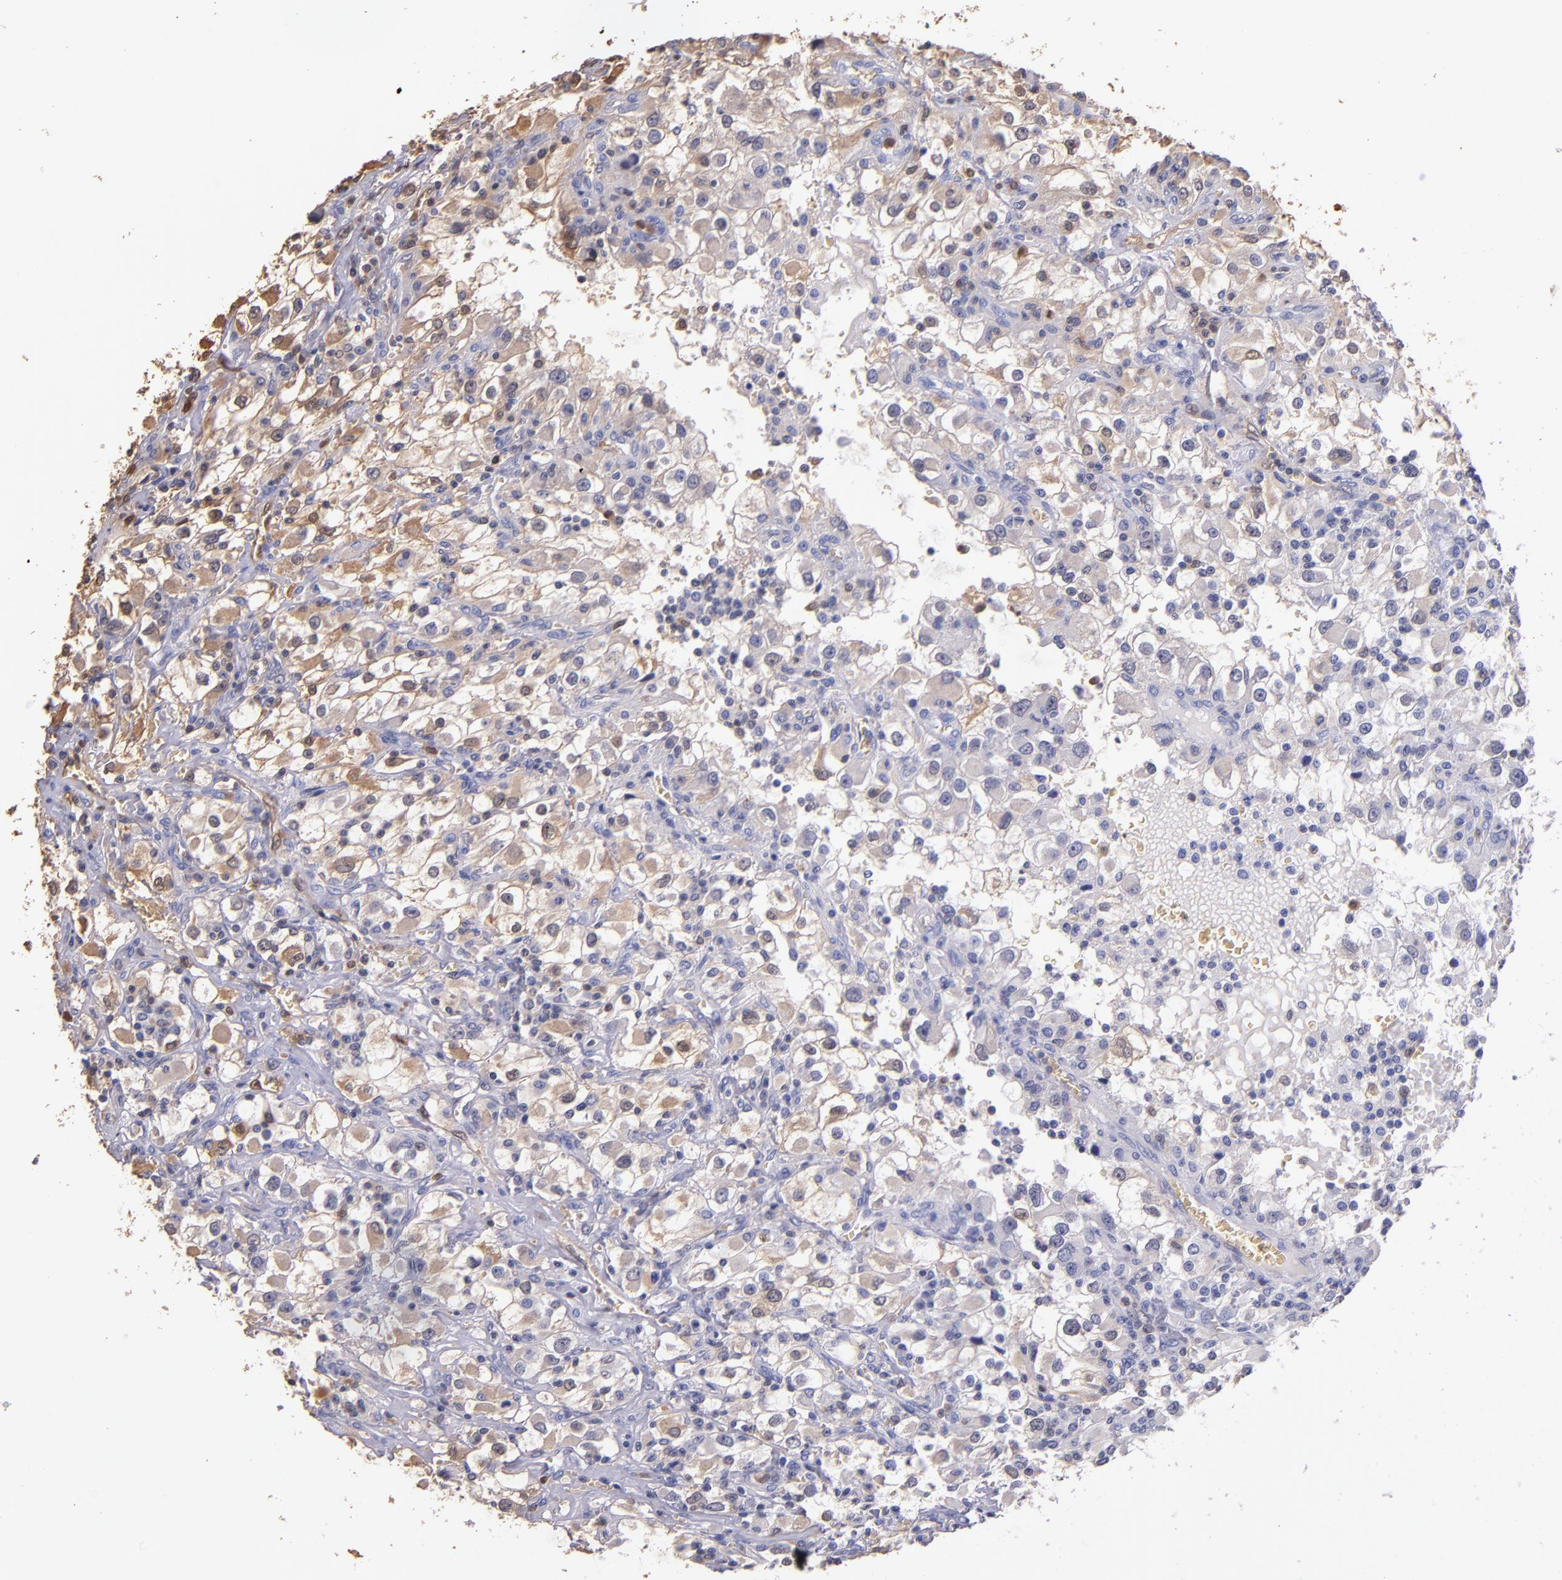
{"staining": {"intensity": "moderate", "quantity": "25%-75%", "location": "cytoplasmic/membranous"}, "tissue": "renal cancer", "cell_type": "Tumor cells", "image_type": "cancer", "snomed": [{"axis": "morphology", "description": "Adenocarcinoma, NOS"}, {"axis": "topography", "description": "Kidney"}], "caption": "About 25%-75% of tumor cells in renal cancer reveal moderate cytoplasmic/membranous protein positivity as visualized by brown immunohistochemical staining.", "gene": "S100A6", "patient": {"sex": "female", "age": 52}}